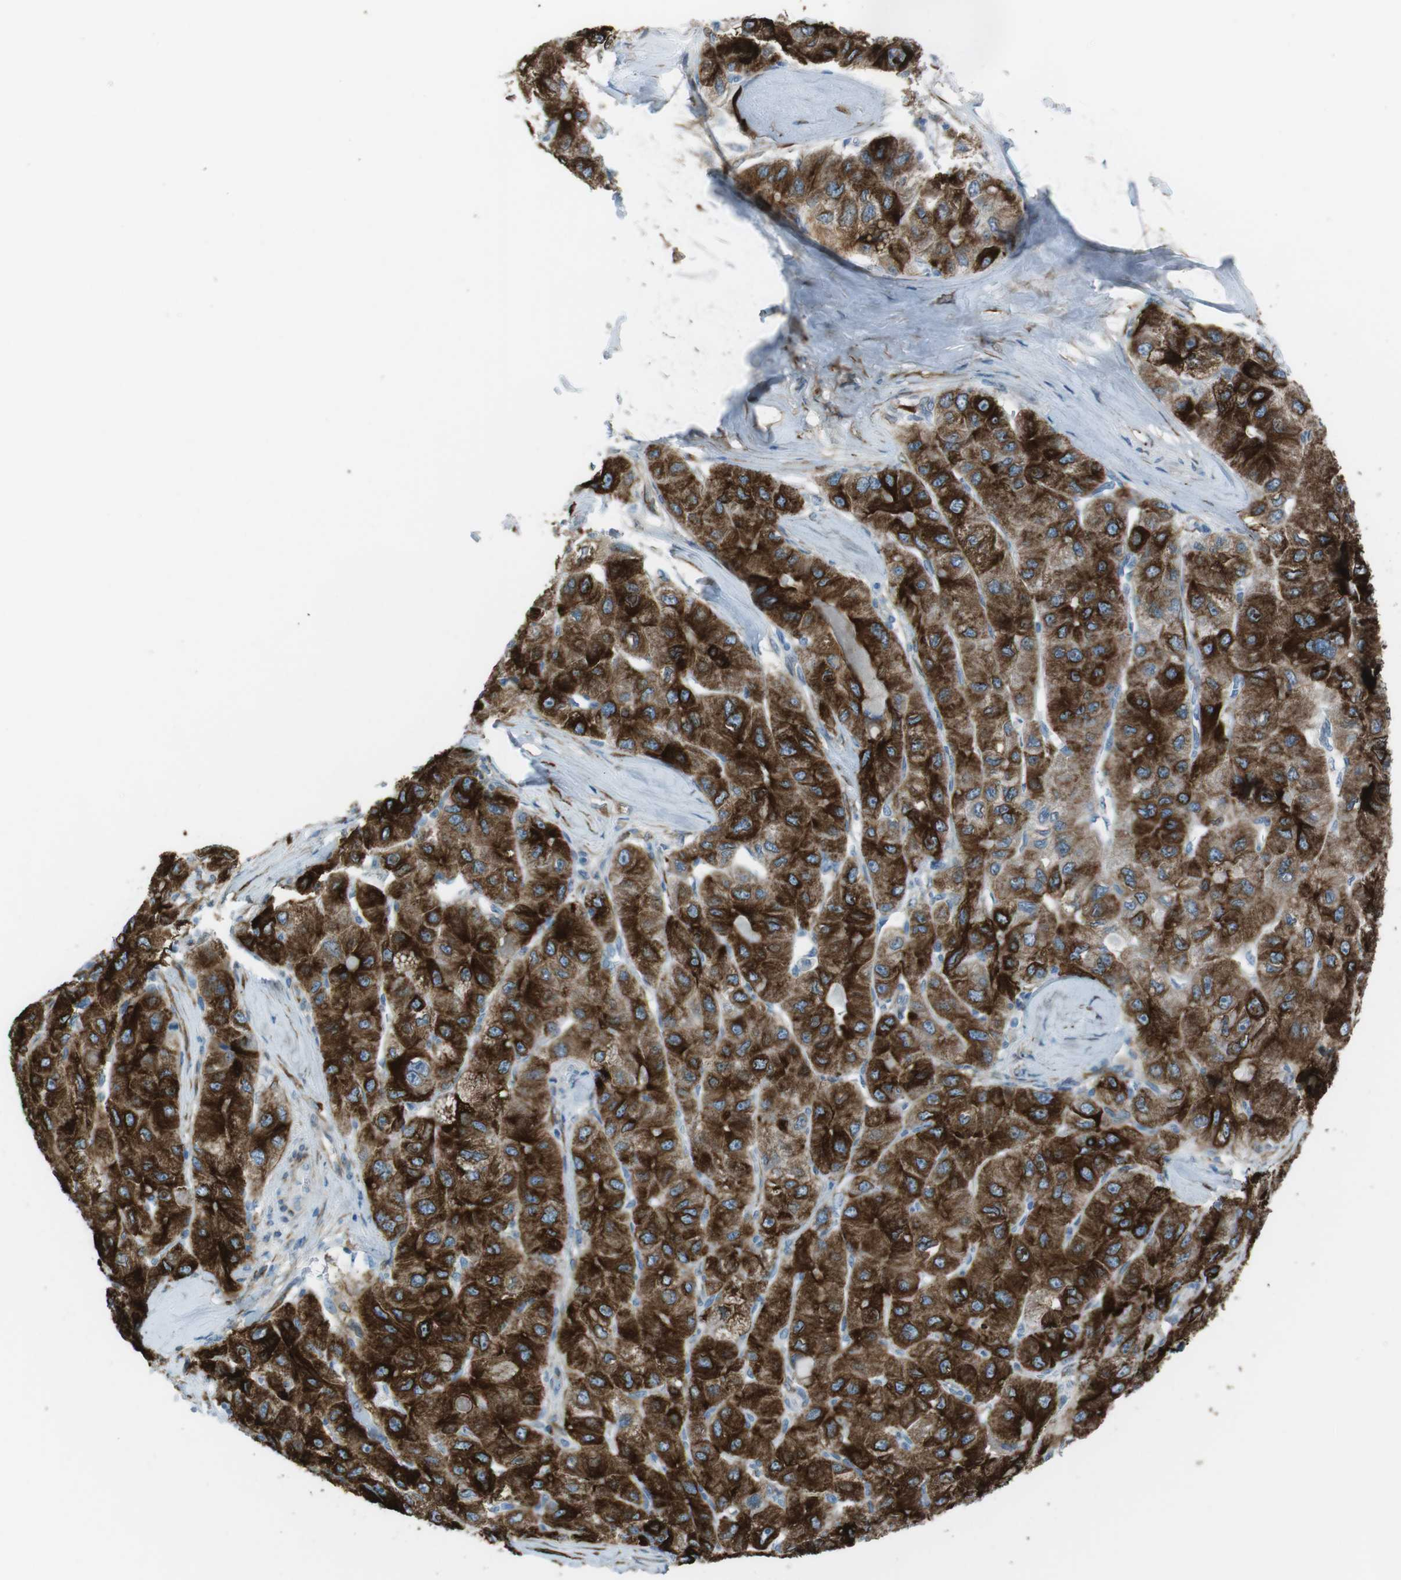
{"staining": {"intensity": "strong", "quantity": ">75%", "location": "cytoplasmic/membranous"}, "tissue": "liver cancer", "cell_type": "Tumor cells", "image_type": "cancer", "snomed": [{"axis": "morphology", "description": "Carcinoma, Hepatocellular, NOS"}, {"axis": "topography", "description": "Liver"}], "caption": "Human liver hepatocellular carcinoma stained for a protein (brown) reveals strong cytoplasmic/membranous positive positivity in about >75% of tumor cells.", "gene": "TUBB2A", "patient": {"sex": "male", "age": 80}}